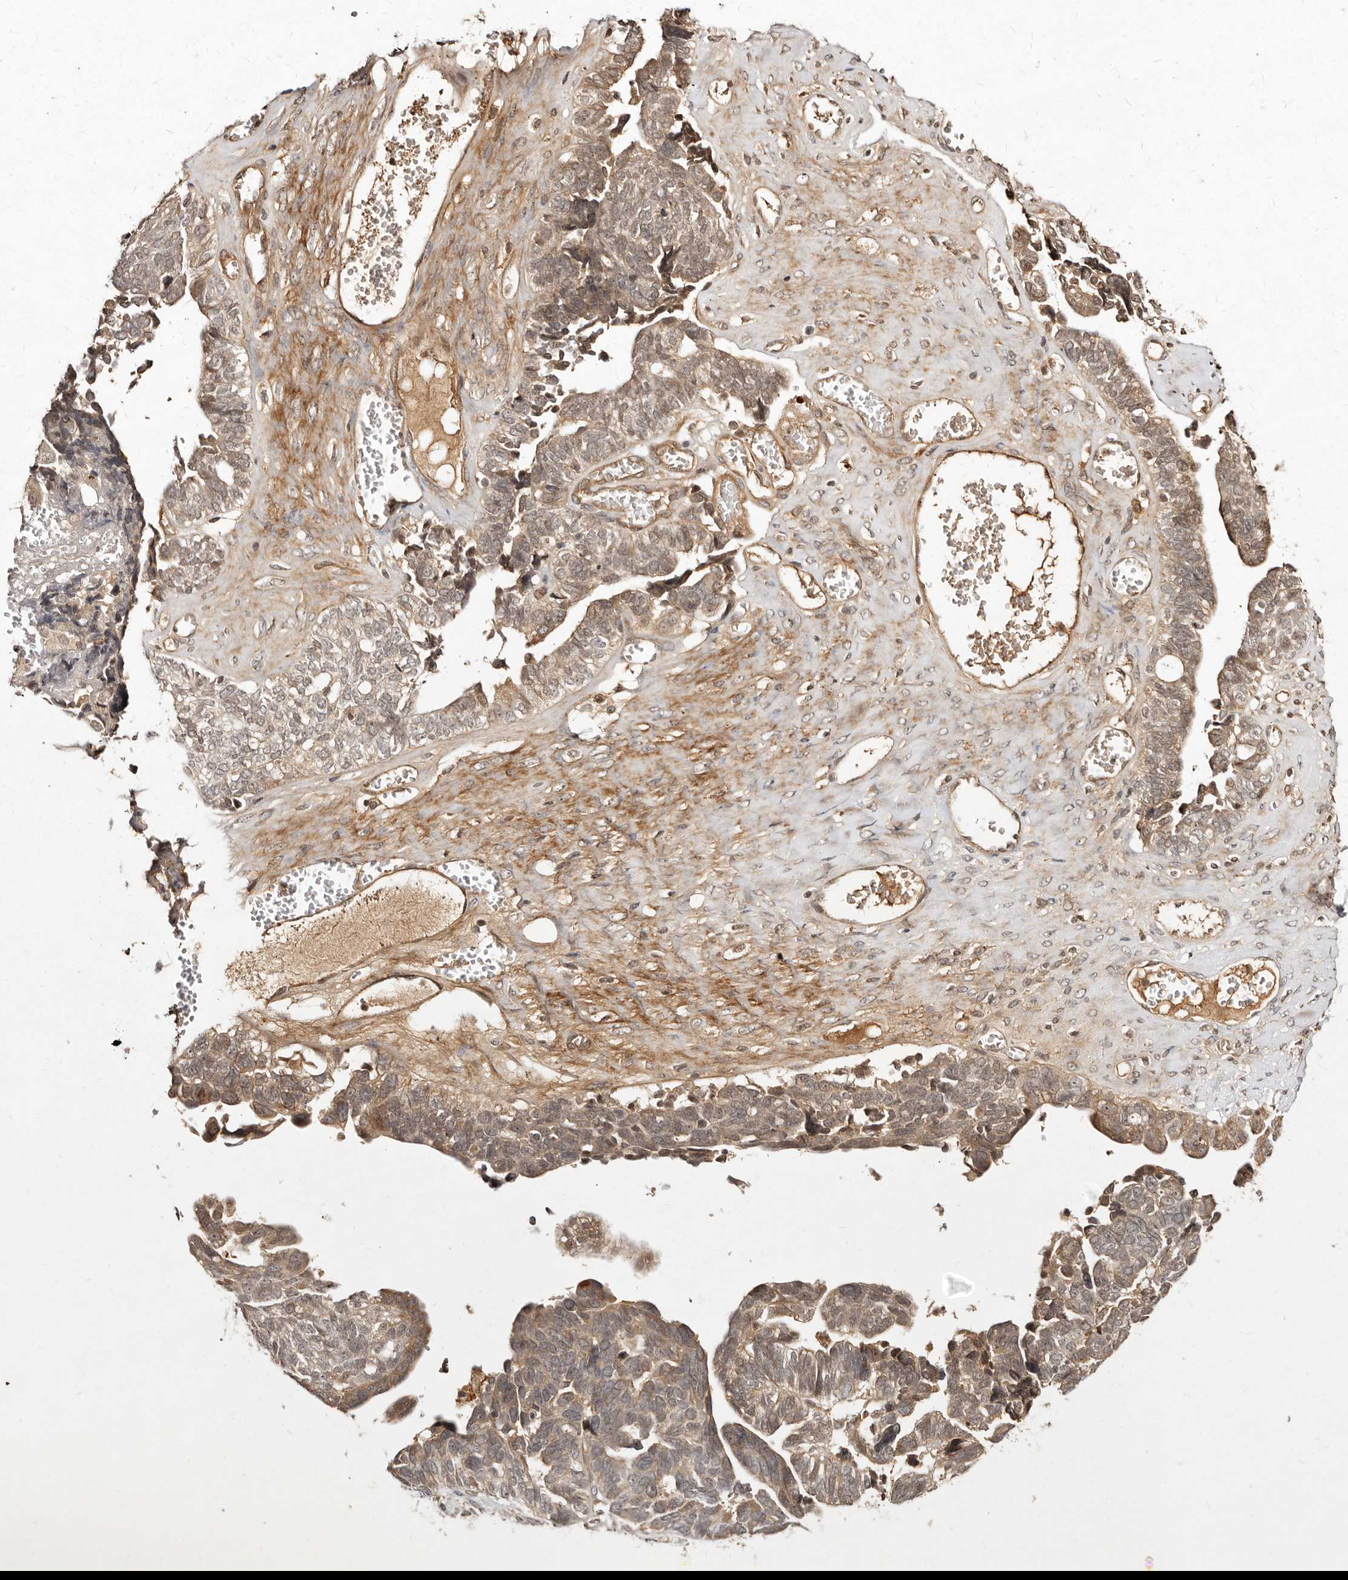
{"staining": {"intensity": "weak", "quantity": "25%-75%", "location": "nuclear"}, "tissue": "ovarian cancer", "cell_type": "Tumor cells", "image_type": "cancer", "snomed": [{"axis": "morphology", "description": "Cystadenocarcinoma, serous, NOS"}, {"axis": "topography", "description": "Ovary"}], "caption": "IHC image of ovarian cancer stained for a protein (brown), which shows low levels of weak nuclear positivity in about 25%-75% of tumor cells.", "gene": "LCORL", "patient": {"sex": "female", "age": 79}}